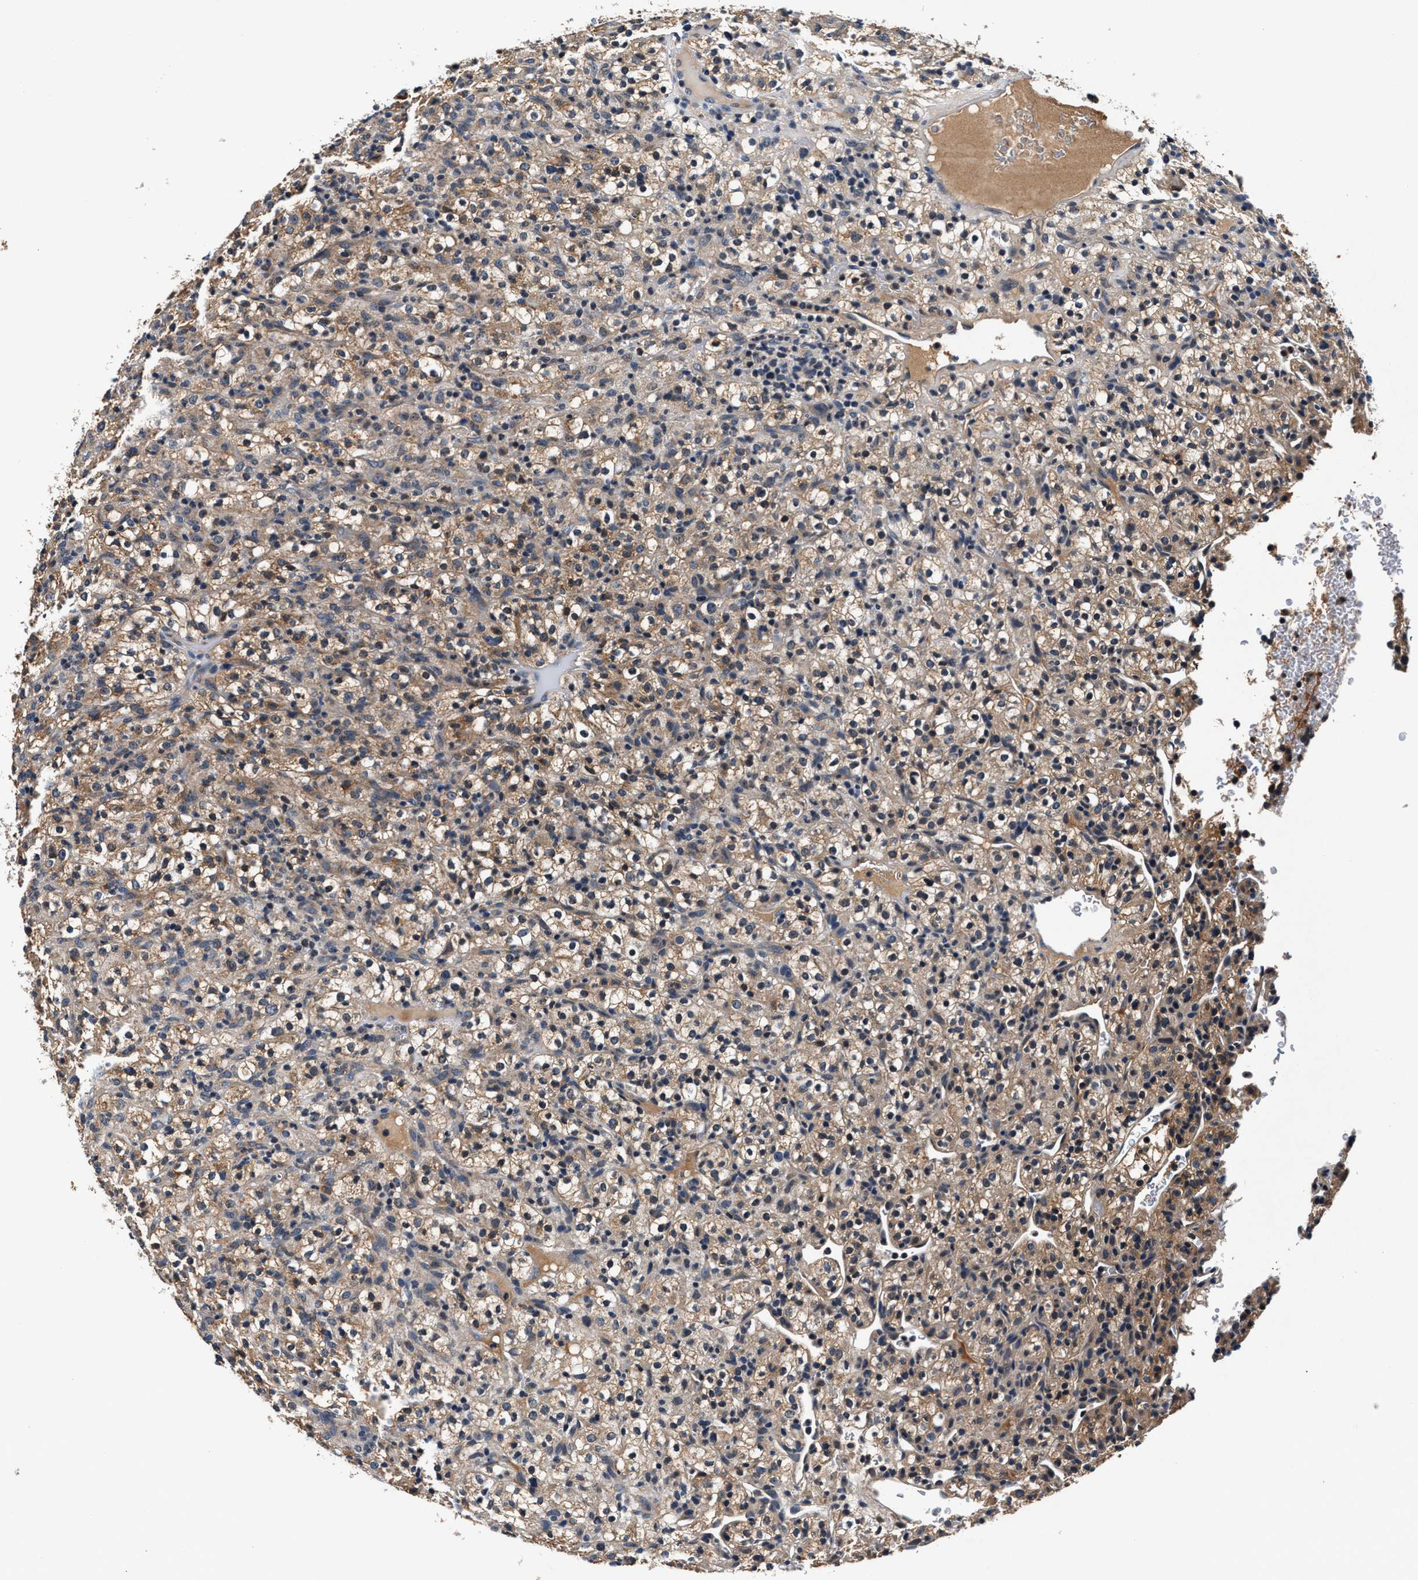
{"staining": {"intensity": "weak", "quantity": "25%-75%", "location": "cytoplasmic/membranous"}, "tissue": "renal cancer", "cell_type": "Tumor cells", "image_type": "cancer", "snomed": [{"axis": "morphology", "description": "Normal tissue, NOS"}, {"axis": "morphology", "description": "Adenocarcinoma, NOS"}, {"axis": "topography", "description": "Kidney"}], "caption": "Renal cancer (adenocarcinoma) stained with DAB (3,3'-diaminobenzidine) immunohistochemistry reveals low levels of weak cytoplasmic/membranous expression in approximately 25%-75% of tumor cells. Immunohistochemistry stains the protein in brown and the nuclei are stained blue.", "gene": "IMMT", "patient": {"sex": "female", "age": 72}}